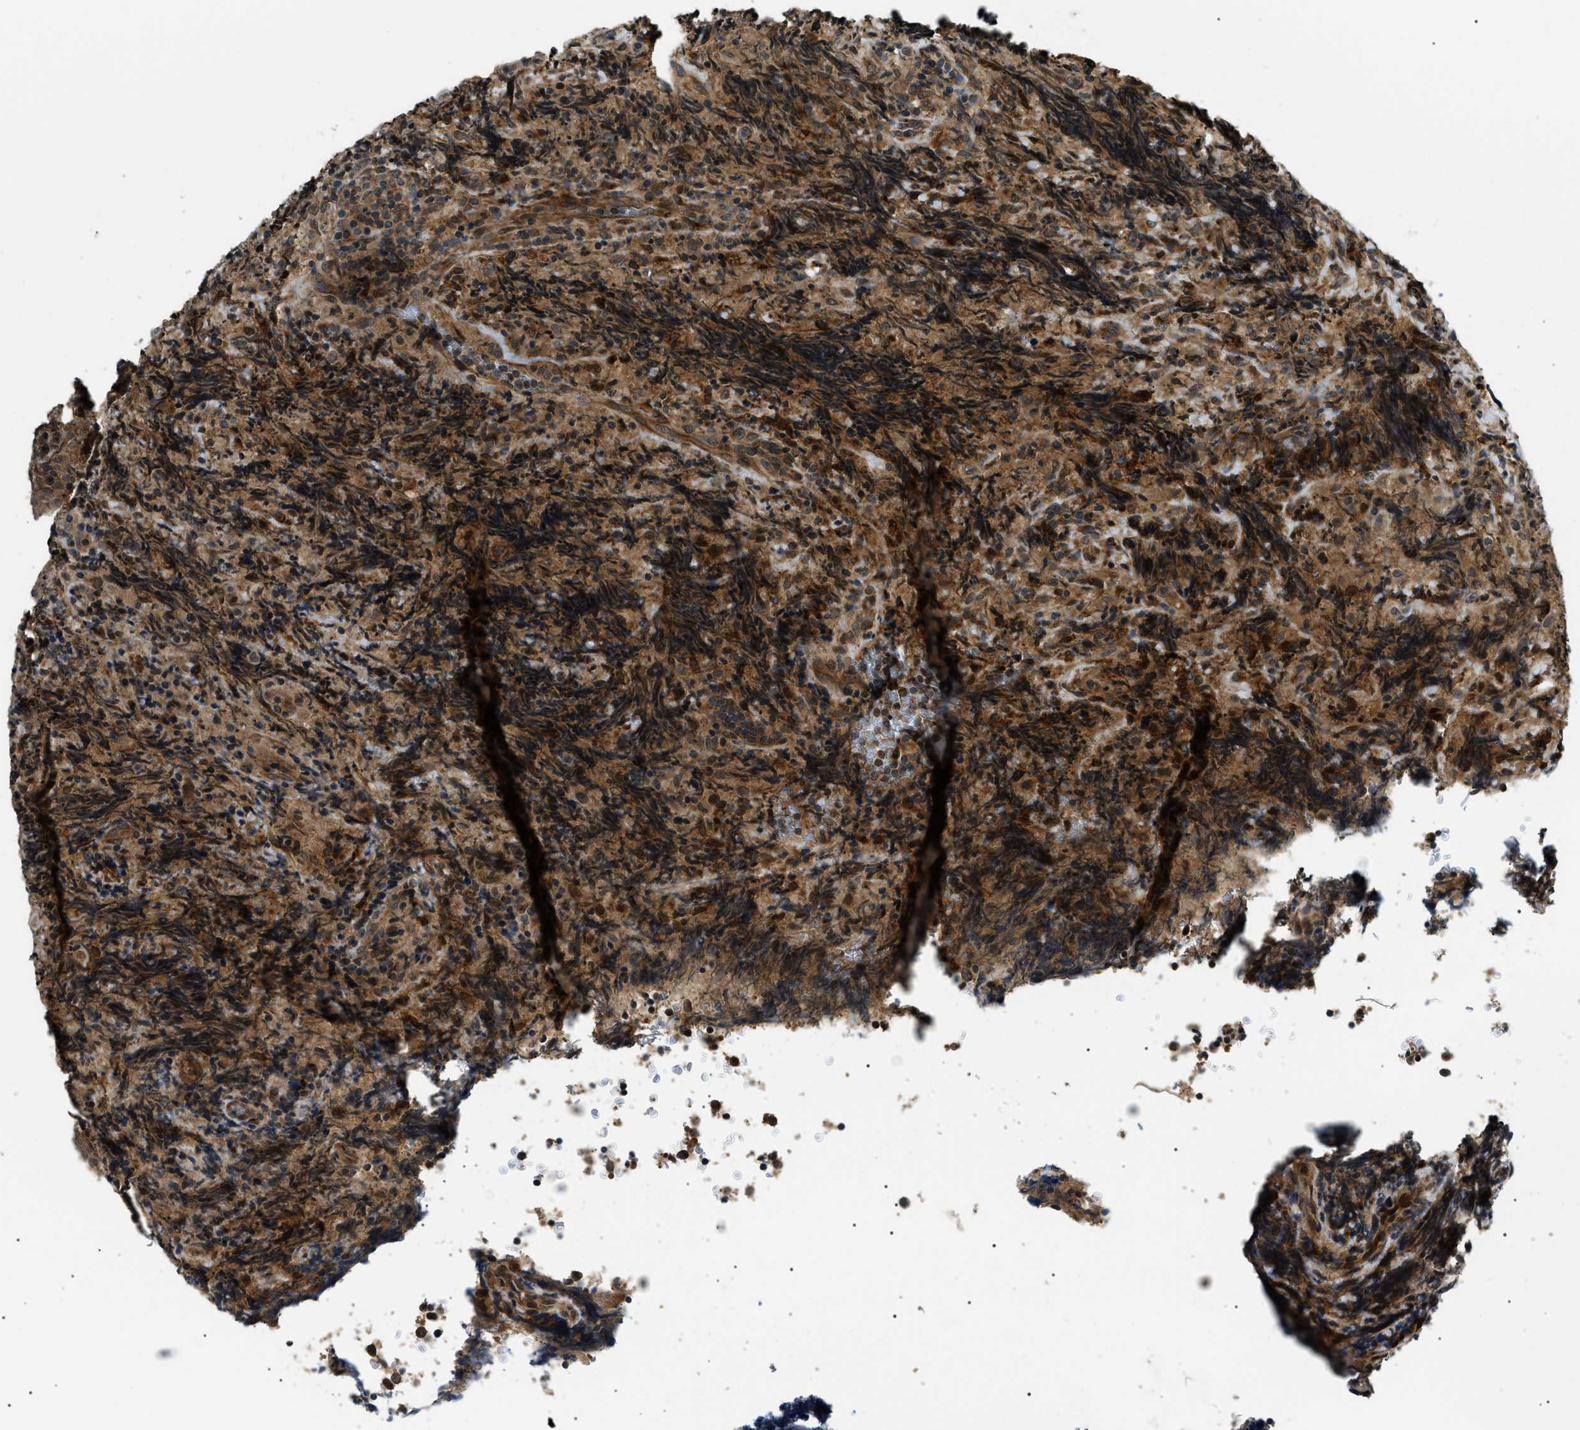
{"staining": {"intensity": "moderate", "quantity": ">75%", "location": "cytoplasmic/membranous"}, "tissue": "lymphoma", "cell_type": "Tumor cells", "image_type": "cancer", "snomed": [{"axis": "morphology", "description": "Malignant lymphoma, non-Hodgkin's type, High grade"}, {"axis": "topography", "description": "Tonsil"}], "caption": "Protein expression analysis of lymphoma exhibits moderate cytoplasmic/membranous expression in approximately >75% of tumor cells.", "gene": "ATP6AP1", "patient": {"sex": "female", "age": 36}}